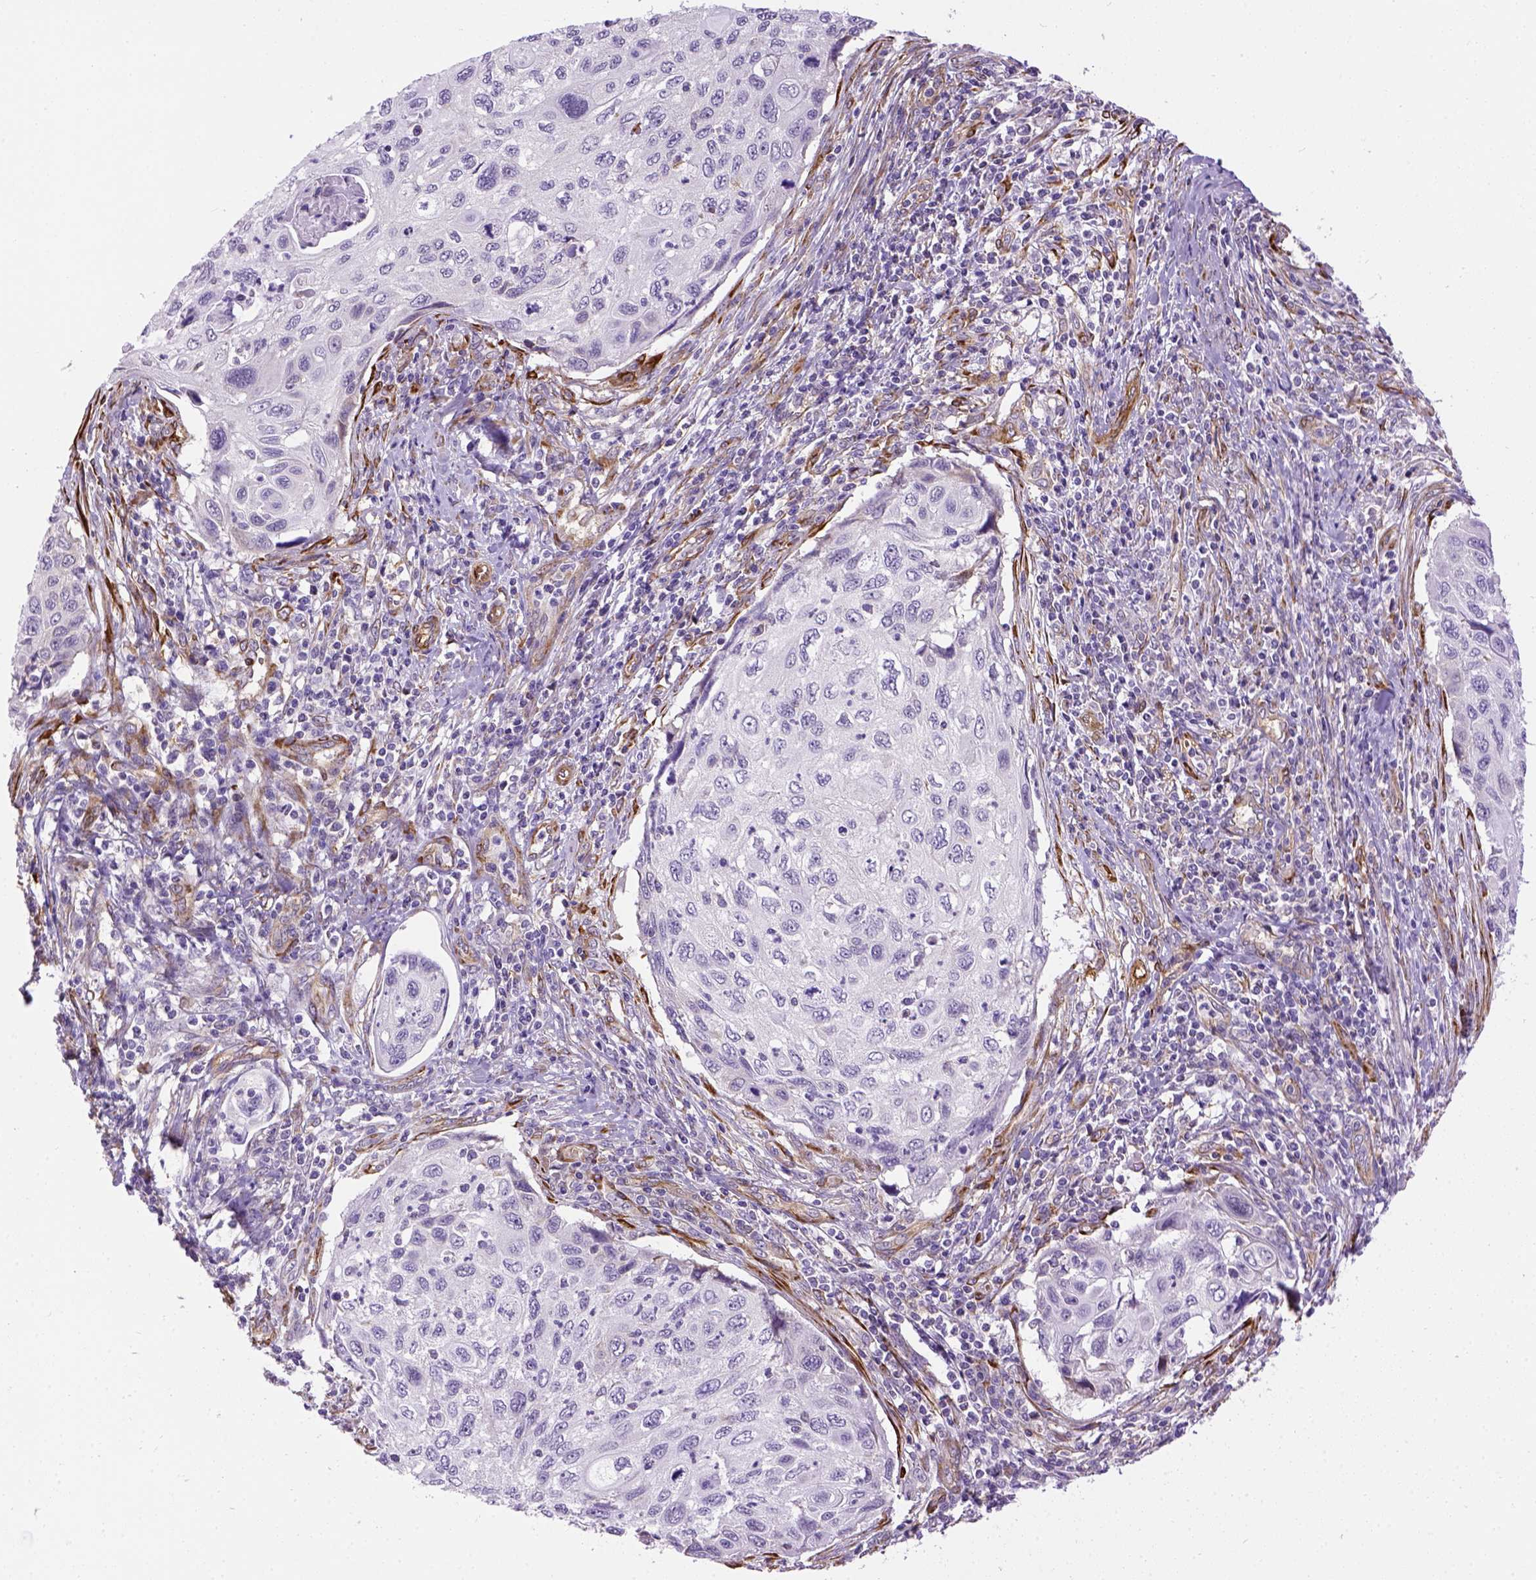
{"staining": {"intensity": "negative", "quantity": "none", "location": "none"}, "tissue": "cervical cancer", "cell_type": "Tumor cells", "image_type": "cancer", "snomed": [{"axis": "morphology", "description": "Squamous cell carcinoma, NOS"}, {"axis": "topography", "description": "Cervix"}], "caption": "High magnification brightfield microscopy of cervical squamous cell carcinoma stained with DAB (3,3'-diaminobenzidine) (brown) and counterstained with hematoxylin (blue): tumor cells show no significant positivity. (DAB immunohistochemistry visualized using brightfield microscopy, high magnification).", "gene": "KAZN", "patient": {"sex": "female", "age": 70}}